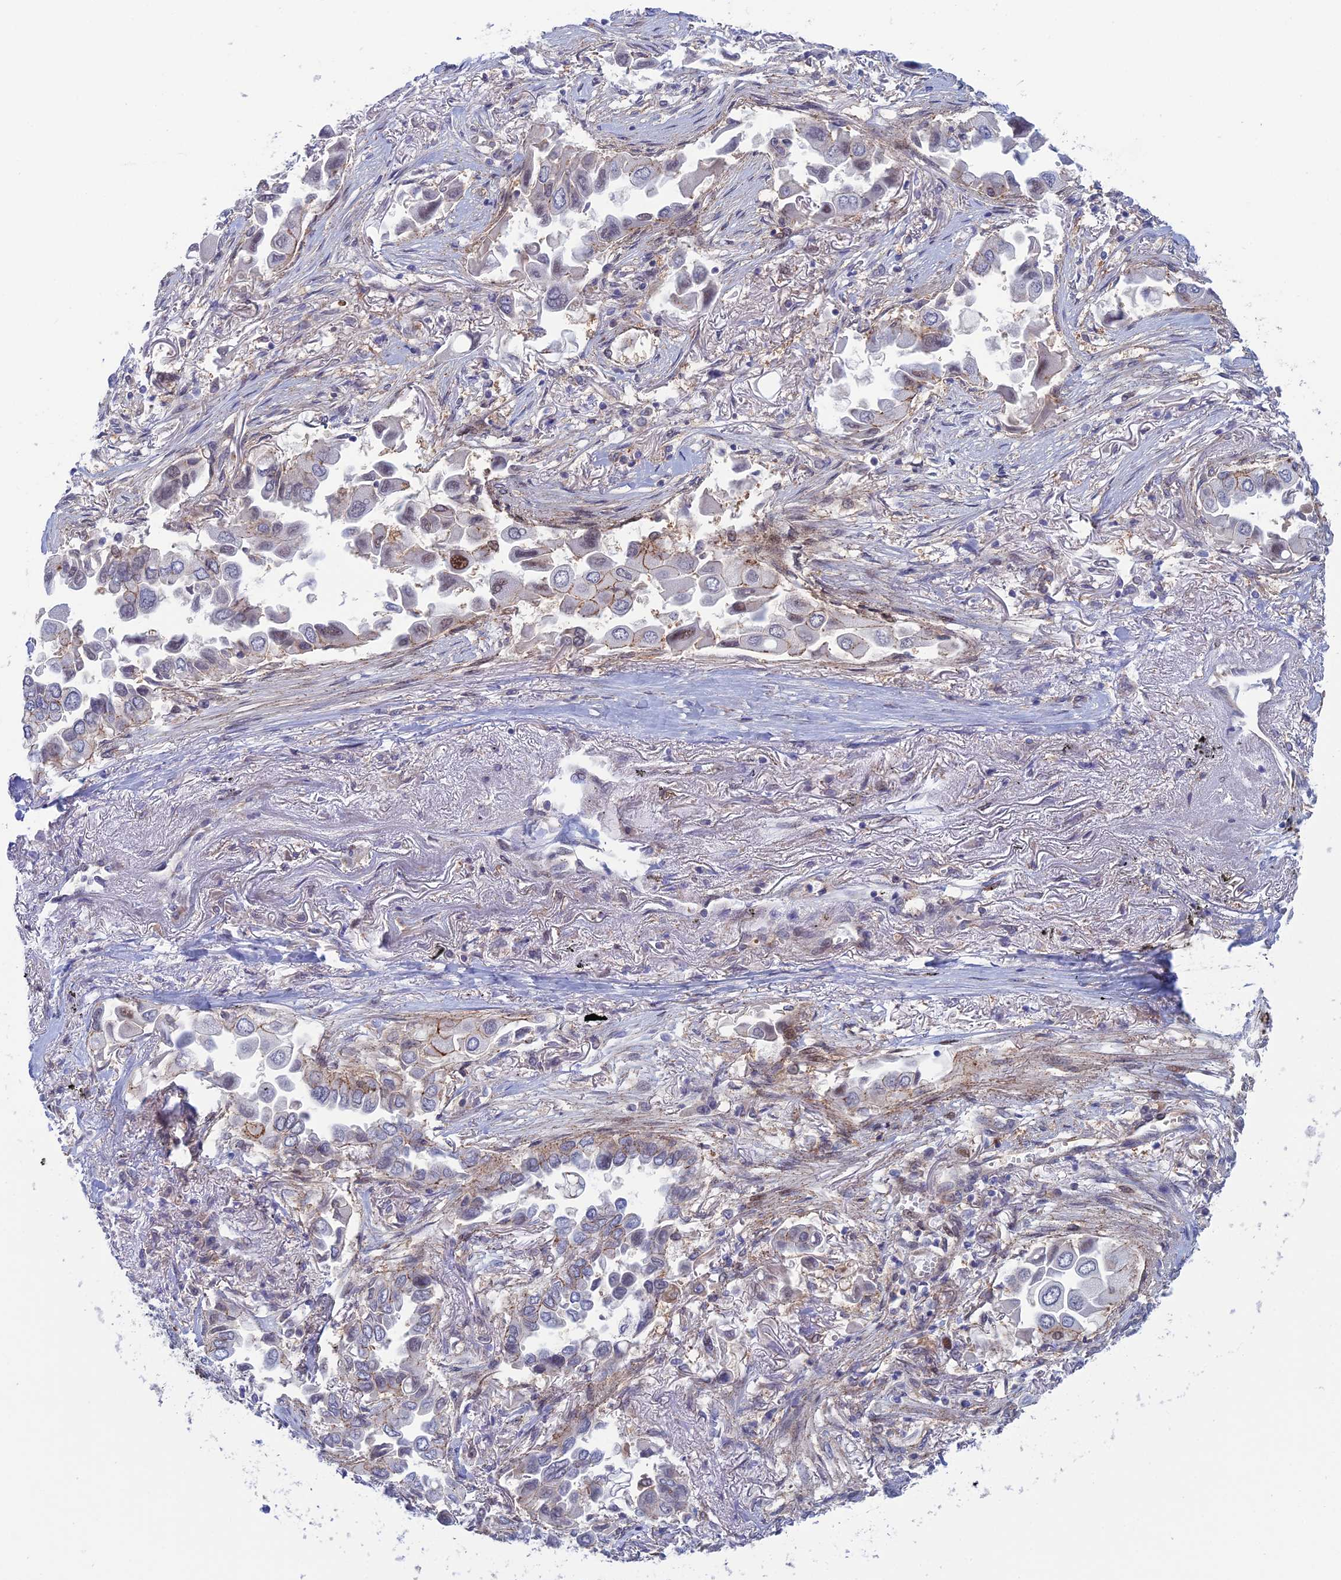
{"staining": {"intensity": "moderate", "quantity": "<25%", "location": "nuclear"}, "tissue": "lung cancer", "cell_type": "Tumor cells", "image_type": "cancer", "snomed": [{"axis": "morphology", "description": "Adenocarcinoma, NOS"}, {"axis": "topography", "description": "Lung"}], "caption": "Immunohistochemistry (IHC) photomicrograph of neoplastic tissue: human lung cancer stained using immunohistochemistry reveals low levels of moderate protein expression localized specifically in the nuclear of tumor cells, appearing as a nuclear brown color.", "gene": "ABHD1", "patient": {"sex": "female", "age": 76}}